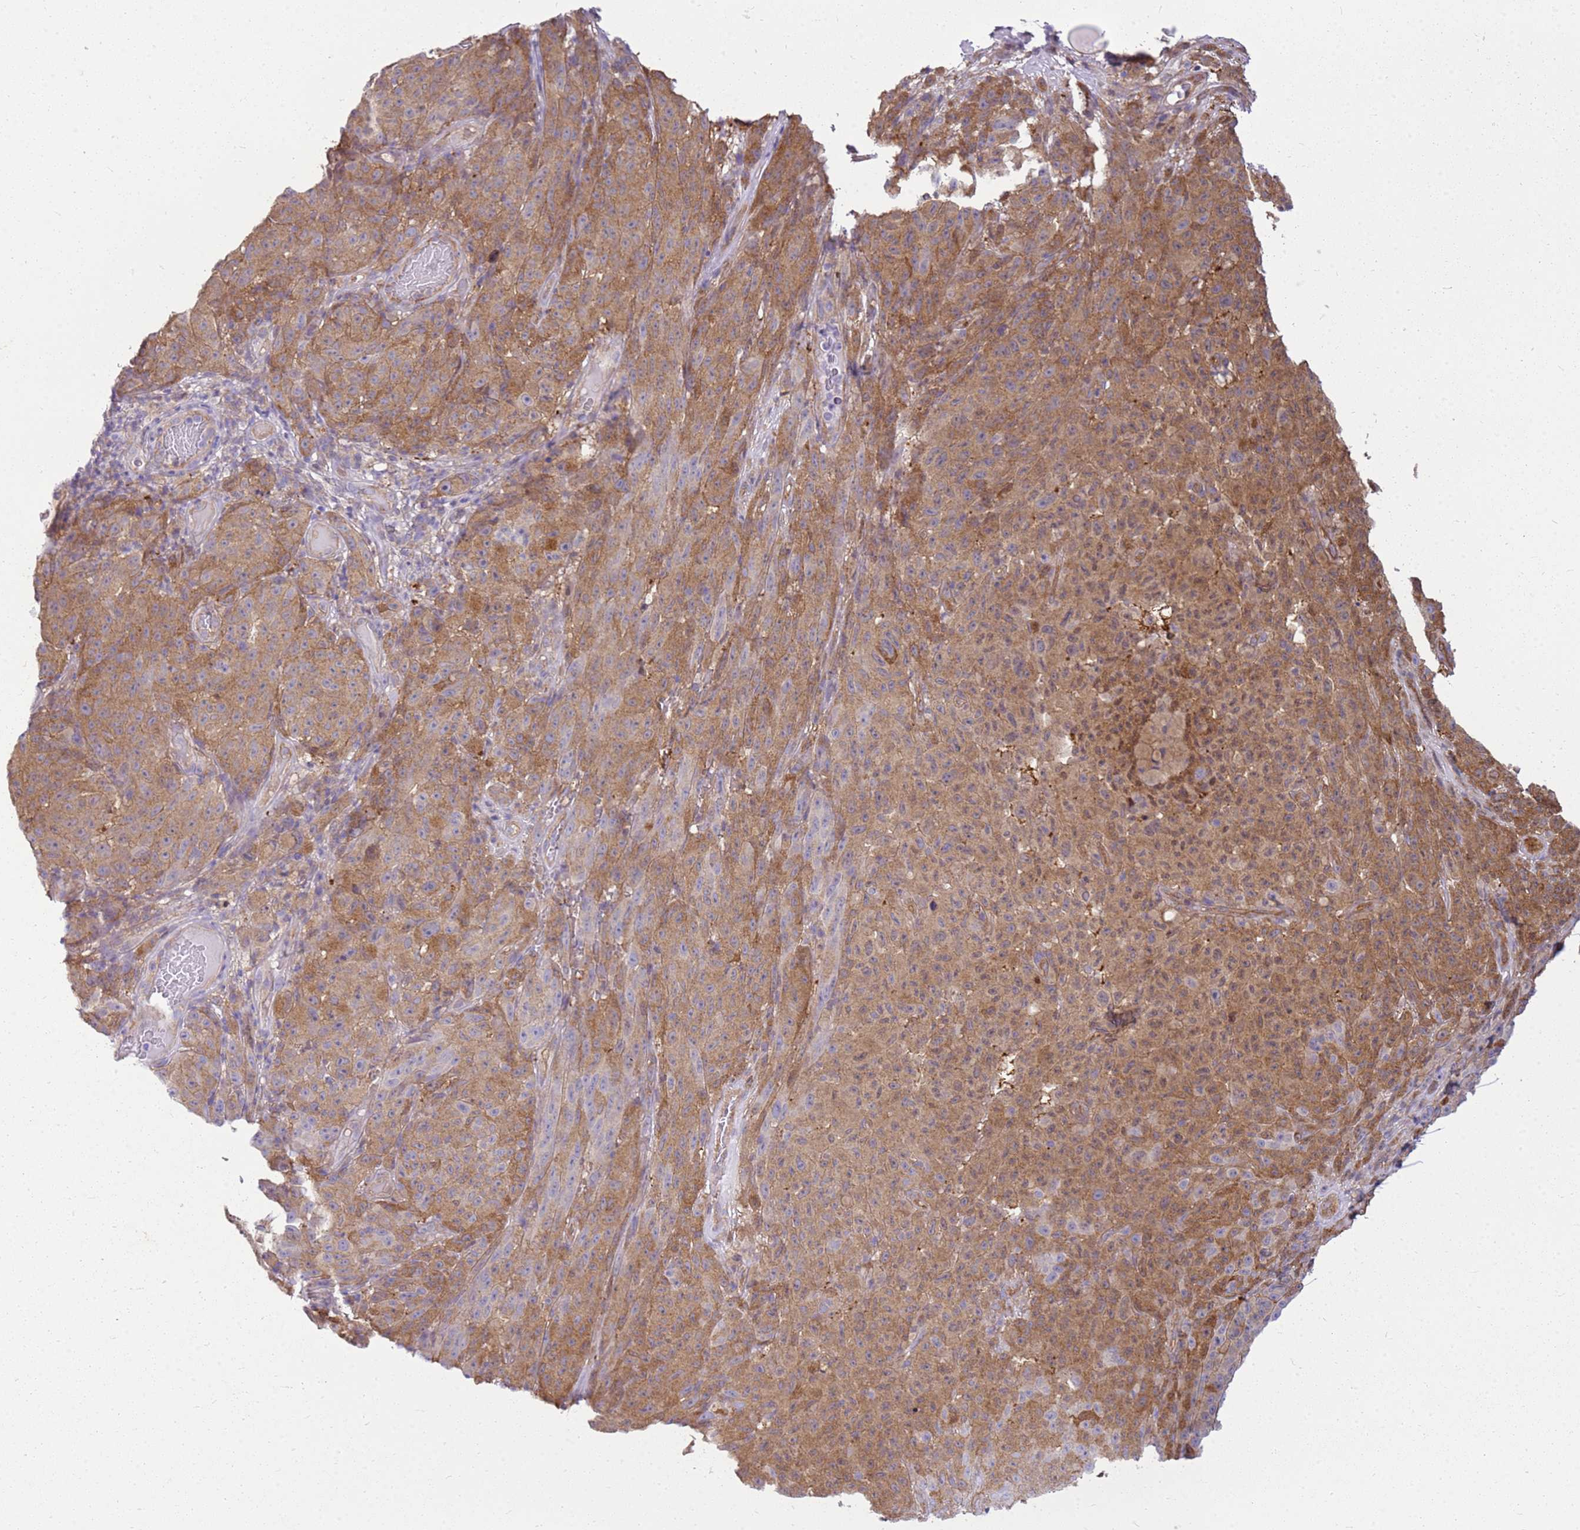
{"staining": {"intensity": "moderate", "quantity": ">75%", "location": "cytoplasmic/membranous"}, "tissue": "melanoma", "cell_type": "Tumor cells", "image_type": "cancer", "snomed": [{"axis": "morphology", "description": "Malignant melanoma, NOS"}, {"axis": "topography", "description": "Skin"}], "caption": "IHC micrograph of neoplastic tissue: human melanoma stained using IHC reveals medium levels of moderate protein expression localized specifically in the cytoplasmic/membranous of tumor cells, appearing as a cytoplasmic/membranous brown color.", "gene": "YWHAE", "patient": {"sex": "female", "age": 82}}